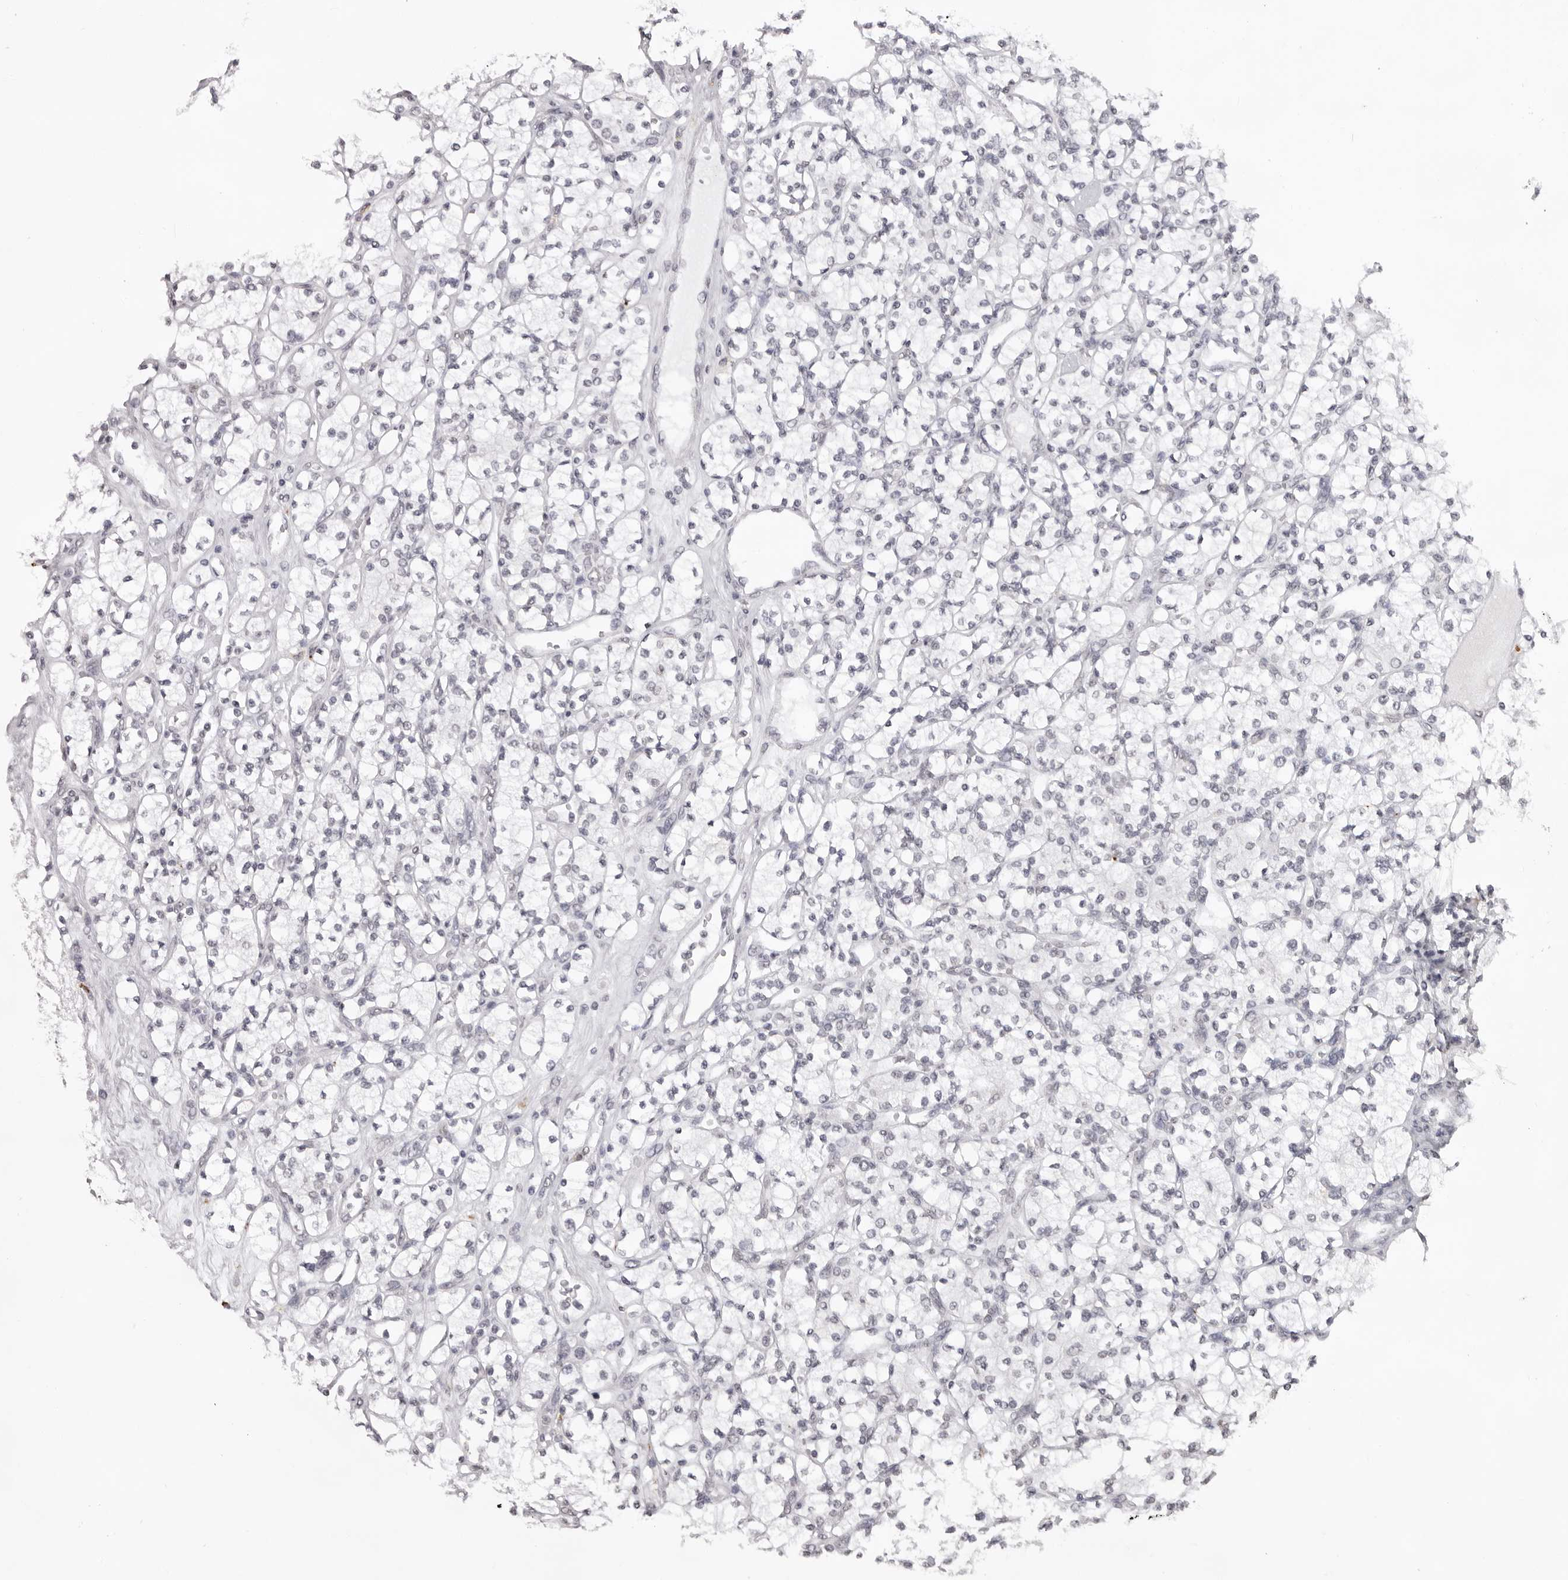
{"staining": {"intensity": "negative", "quantity": "none", "location": "none"}, "tissue": "renal cancer", "cell_type": "Tumor cells", "image_type": "cancer", "snomed": [{"axis": "morphology", "description": "Adenocarcinoma, NOS"}, {"axis": "topography", "description": "Kidney"}], "caption": "Tumor cells show no significant protein positivity in renal cancer (adenocarcinoma). The staining was performed using DAB (3,3'-diaminobenzidine) to visualize the protein expression in brown, while the nuclei were stained in blue with hematoxylin (Magnification: 20x).", "gene": "NTM", "patient": {"sex": "male", "age": 77}}